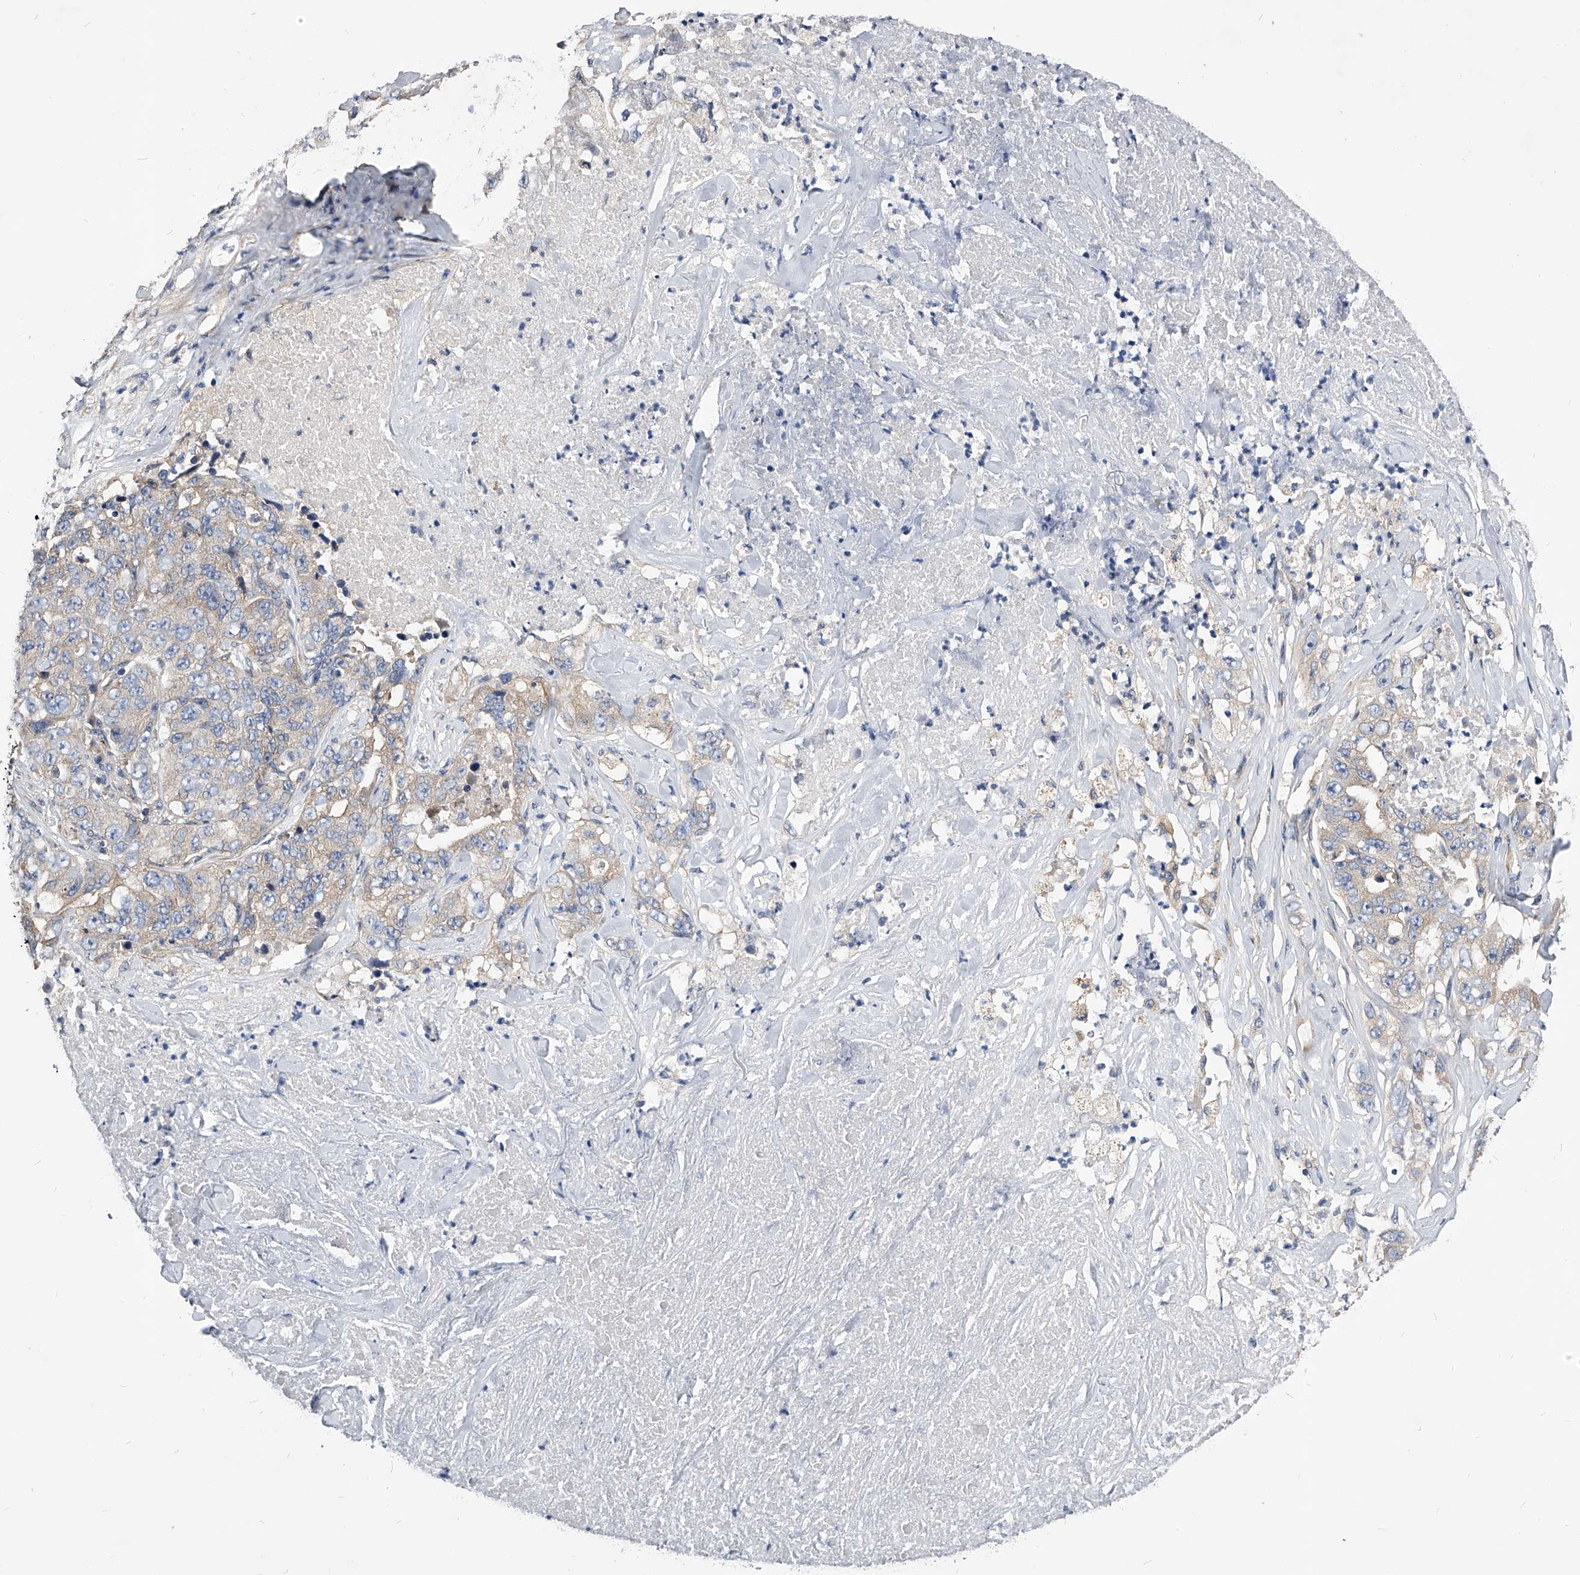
{"staining": {"intensity": "weak", "quantity": "<25%", "location": "cytoplasmic/membranous"}, "tissue": "lung cancer", "cell_type": "Tumor cells", "image_type": "cancer", "snomed": [{"axis": "morphology", "description": "Adenocarcinoma, NOS"}, {"axis": "topography", "description": "Lung"}], "caption": "IHC of adenocarcinoma (lung) displays no staining in tumor cells. The staining was performed using DAB (3,3'-diaminobenzidine) to visualize the protein expression in brown, while the nuclei were stained in blue with hematoxylin (Magnification: 20x).", "gene": "ARL4C", "patient": {"sex": "female", "age": 51}}